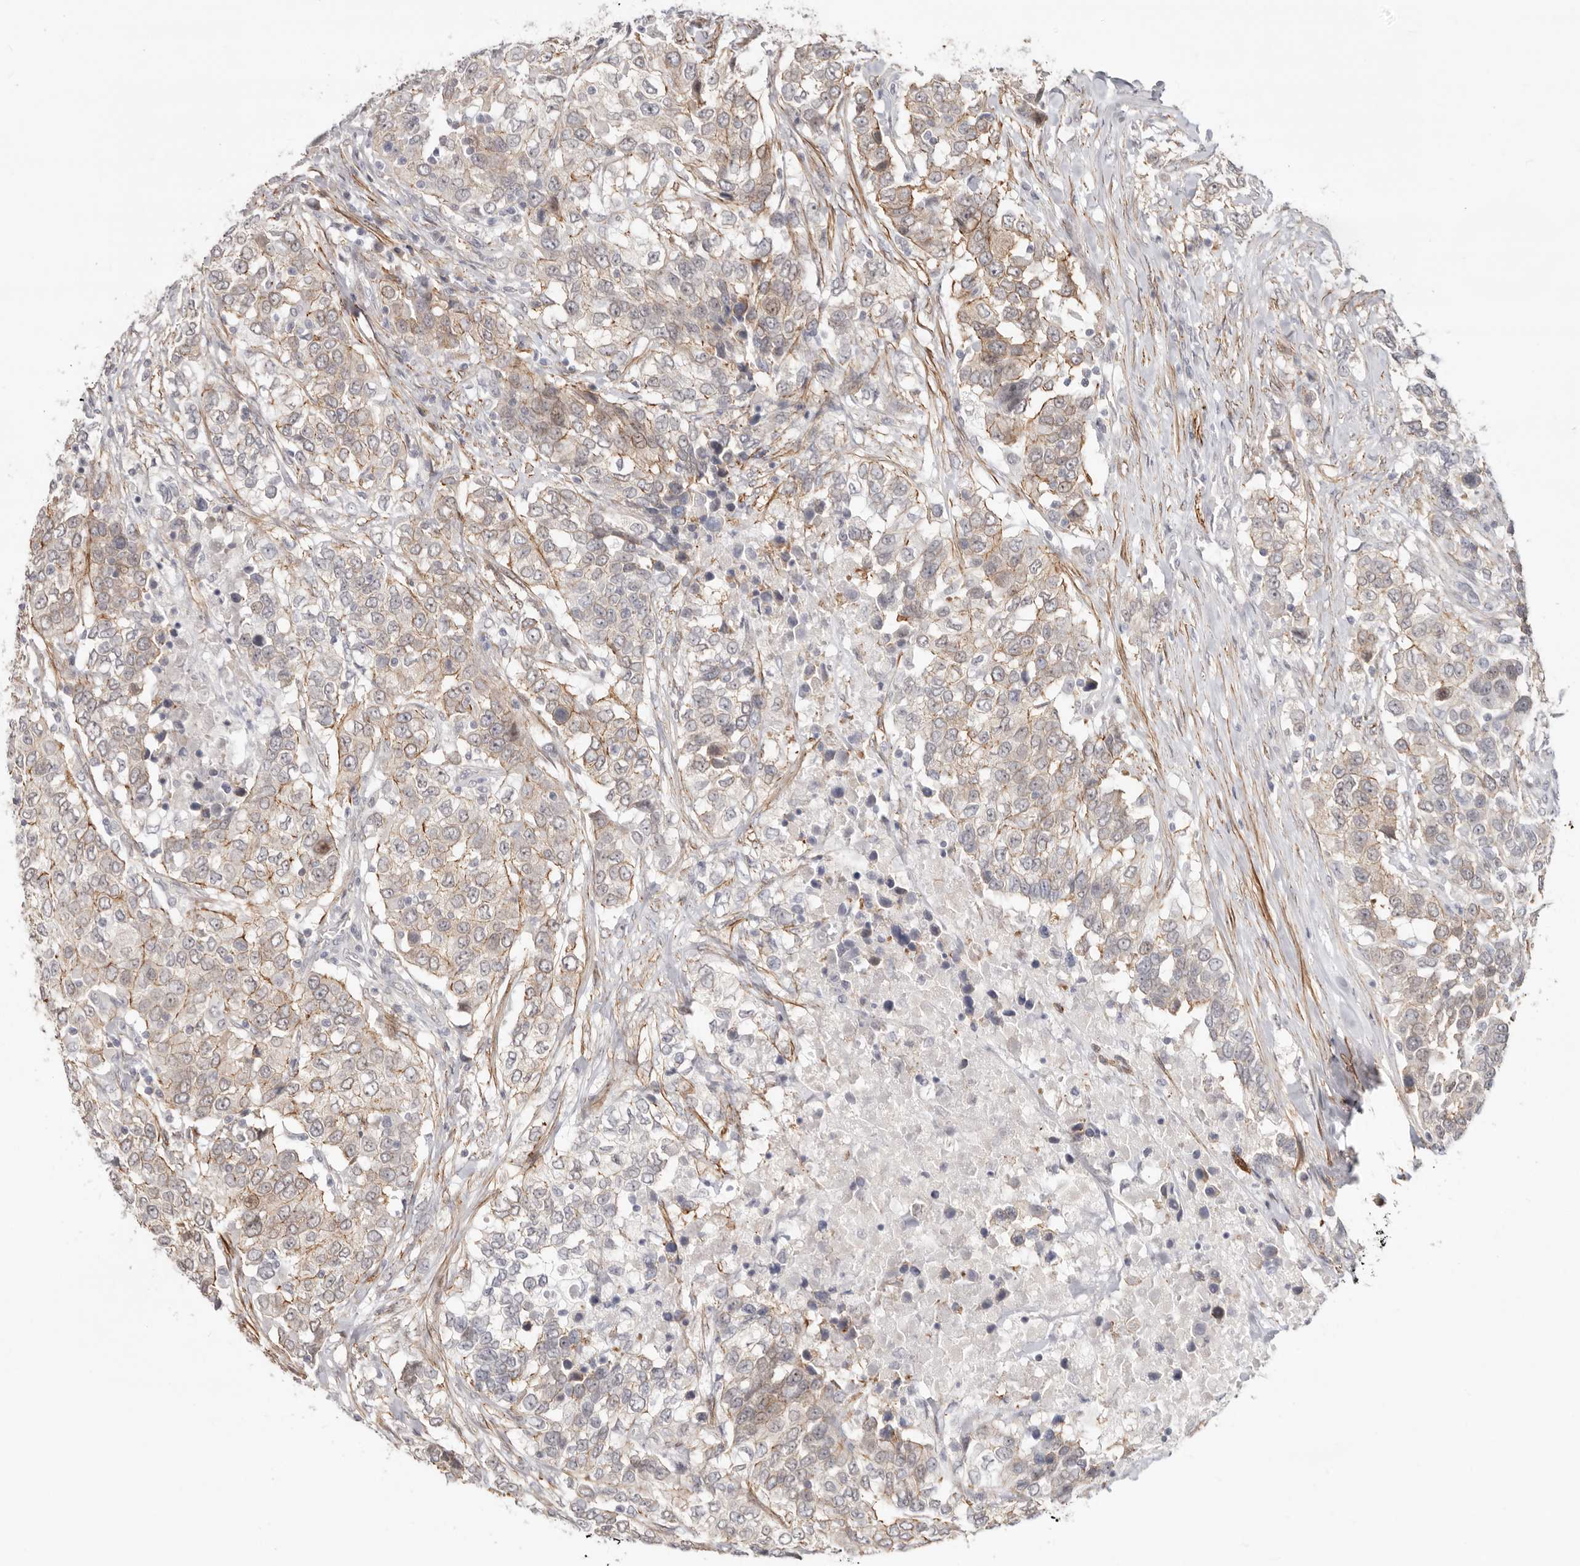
{"staining": {"intensity": "weak", "quantity": ">75%", "location": "cytoplasmic/membranous"}, "tissue": "urothelial cancer", "cell_type": "Tumor cells", "image_type": "cancer", "snomed": [{"axis": "morphology", "description": "Urothelial carcinoma, High grade"}, {"axis": "topography", "description": "Urinary bladder"}], "caption": "Human urothelial cancer stained with a brown dye demonstrates weak cytoplasmic/membranous positive positivity in approximately >75% of tumor cells.", "gene": "SZT2", "patient": {"sex": "female", "age": 80}}